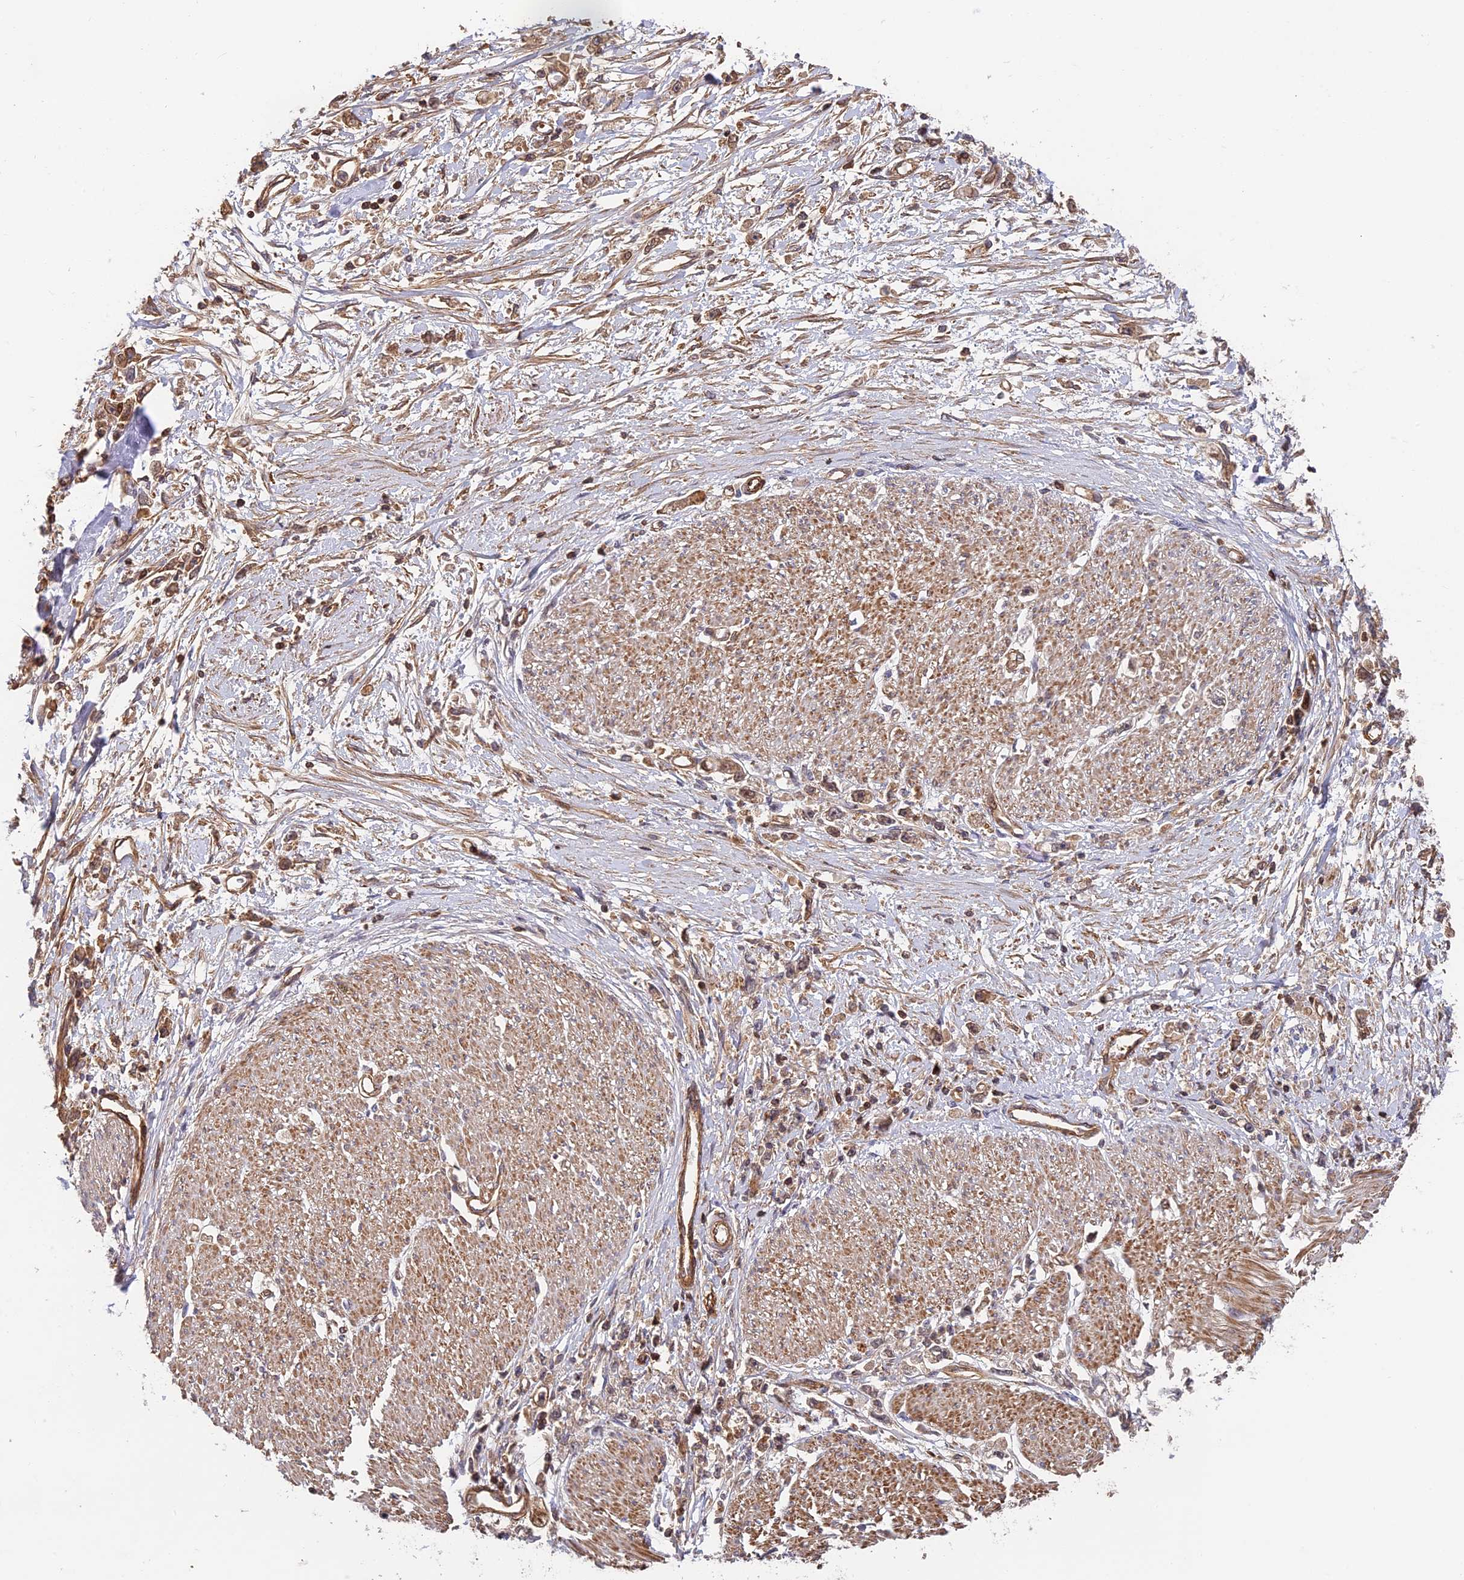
{"staining": {"intensity": "moderate", "quantity": ">75%", "location": "cytoplasmic/membranous"}, "tissue": "stomach cancer", "cell_type": "Tumor cells", "image_type": "cancer", "snomed": [{"axis": "morphology", "description": "Adenocarcinoma, NOS"}, {"axis": "topography", "description": "Stomach"}], "caption": "Stomach cancer (adenocarcinoma) tissue reveals moderate cytoplasmic/membranous expression in approximately >75% of tumor cells, visualized by immunohistochemistry. (DAB (3,3'-diaminobenzidine) IHC, brown staining for protein, blue staining for nuclei).", "gene": "OSBPL1A", "patient": {"sex": "female", "age": 59}}